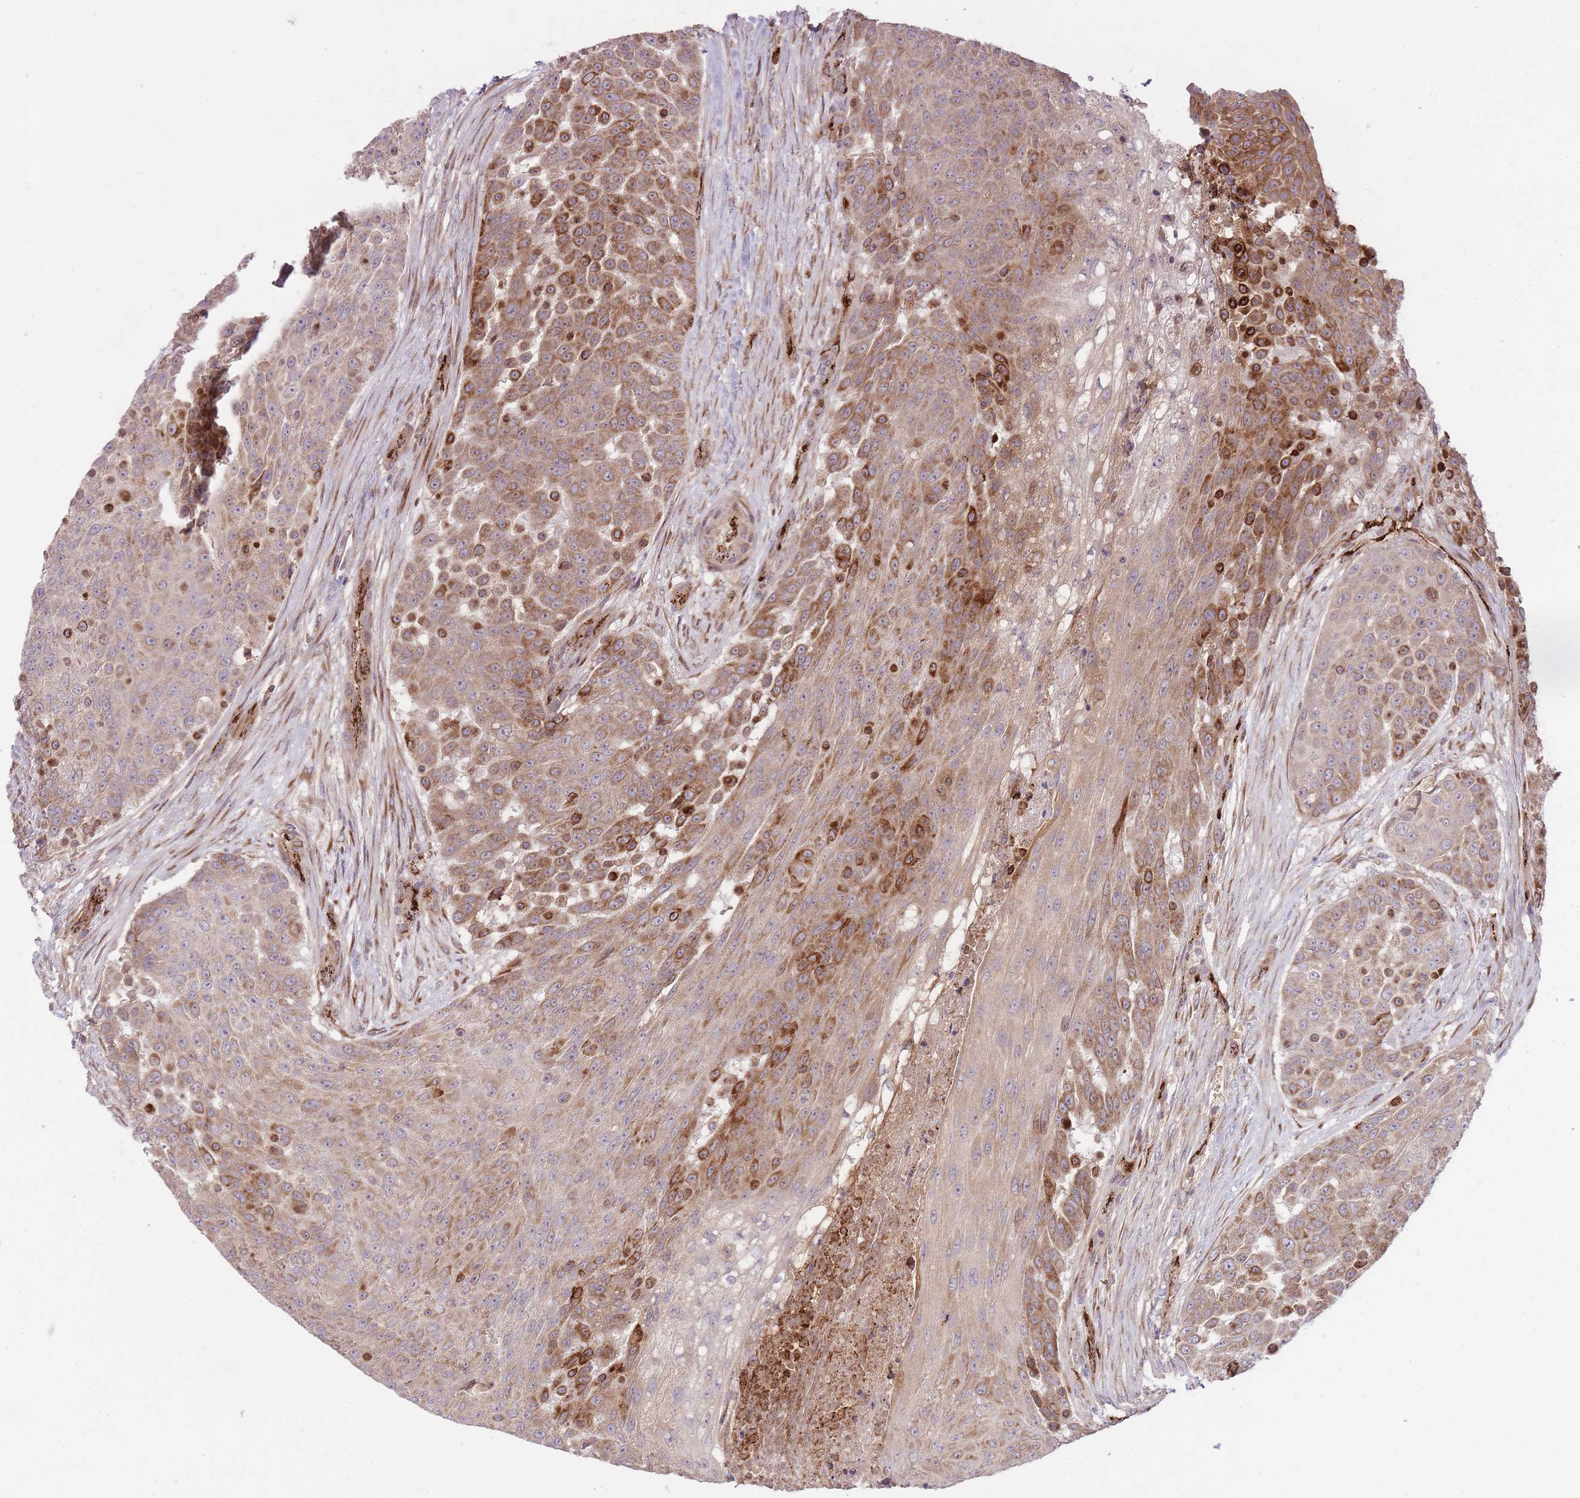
{"staining": {"intensity": "moderate", "quantity": "25%-75%", "location": "cytoplasmic/membranous"}, "tissue": "urothelial cancer", "cell_type": "Tumor cells", "image_type": "cancer", "snomed": [{"axis": "morphology", "description": "Urothelial carcinoma, High grade"}, {"axis": "topography", "description": "Urinary bladder"}], "caption": "High-magnification brightfield microscopy of urothelial carcinoma (high-grade) stained with DAB (3,3'-diaminobenzidine) (brown) and counterstained with hematoxylin (blue). tumor cells exhibit moderate cytoplasmic/membranous staining is identified in about25%-75% of cells.", "gene": "CISH", "patient": {"sex": "female", "age": 63}}